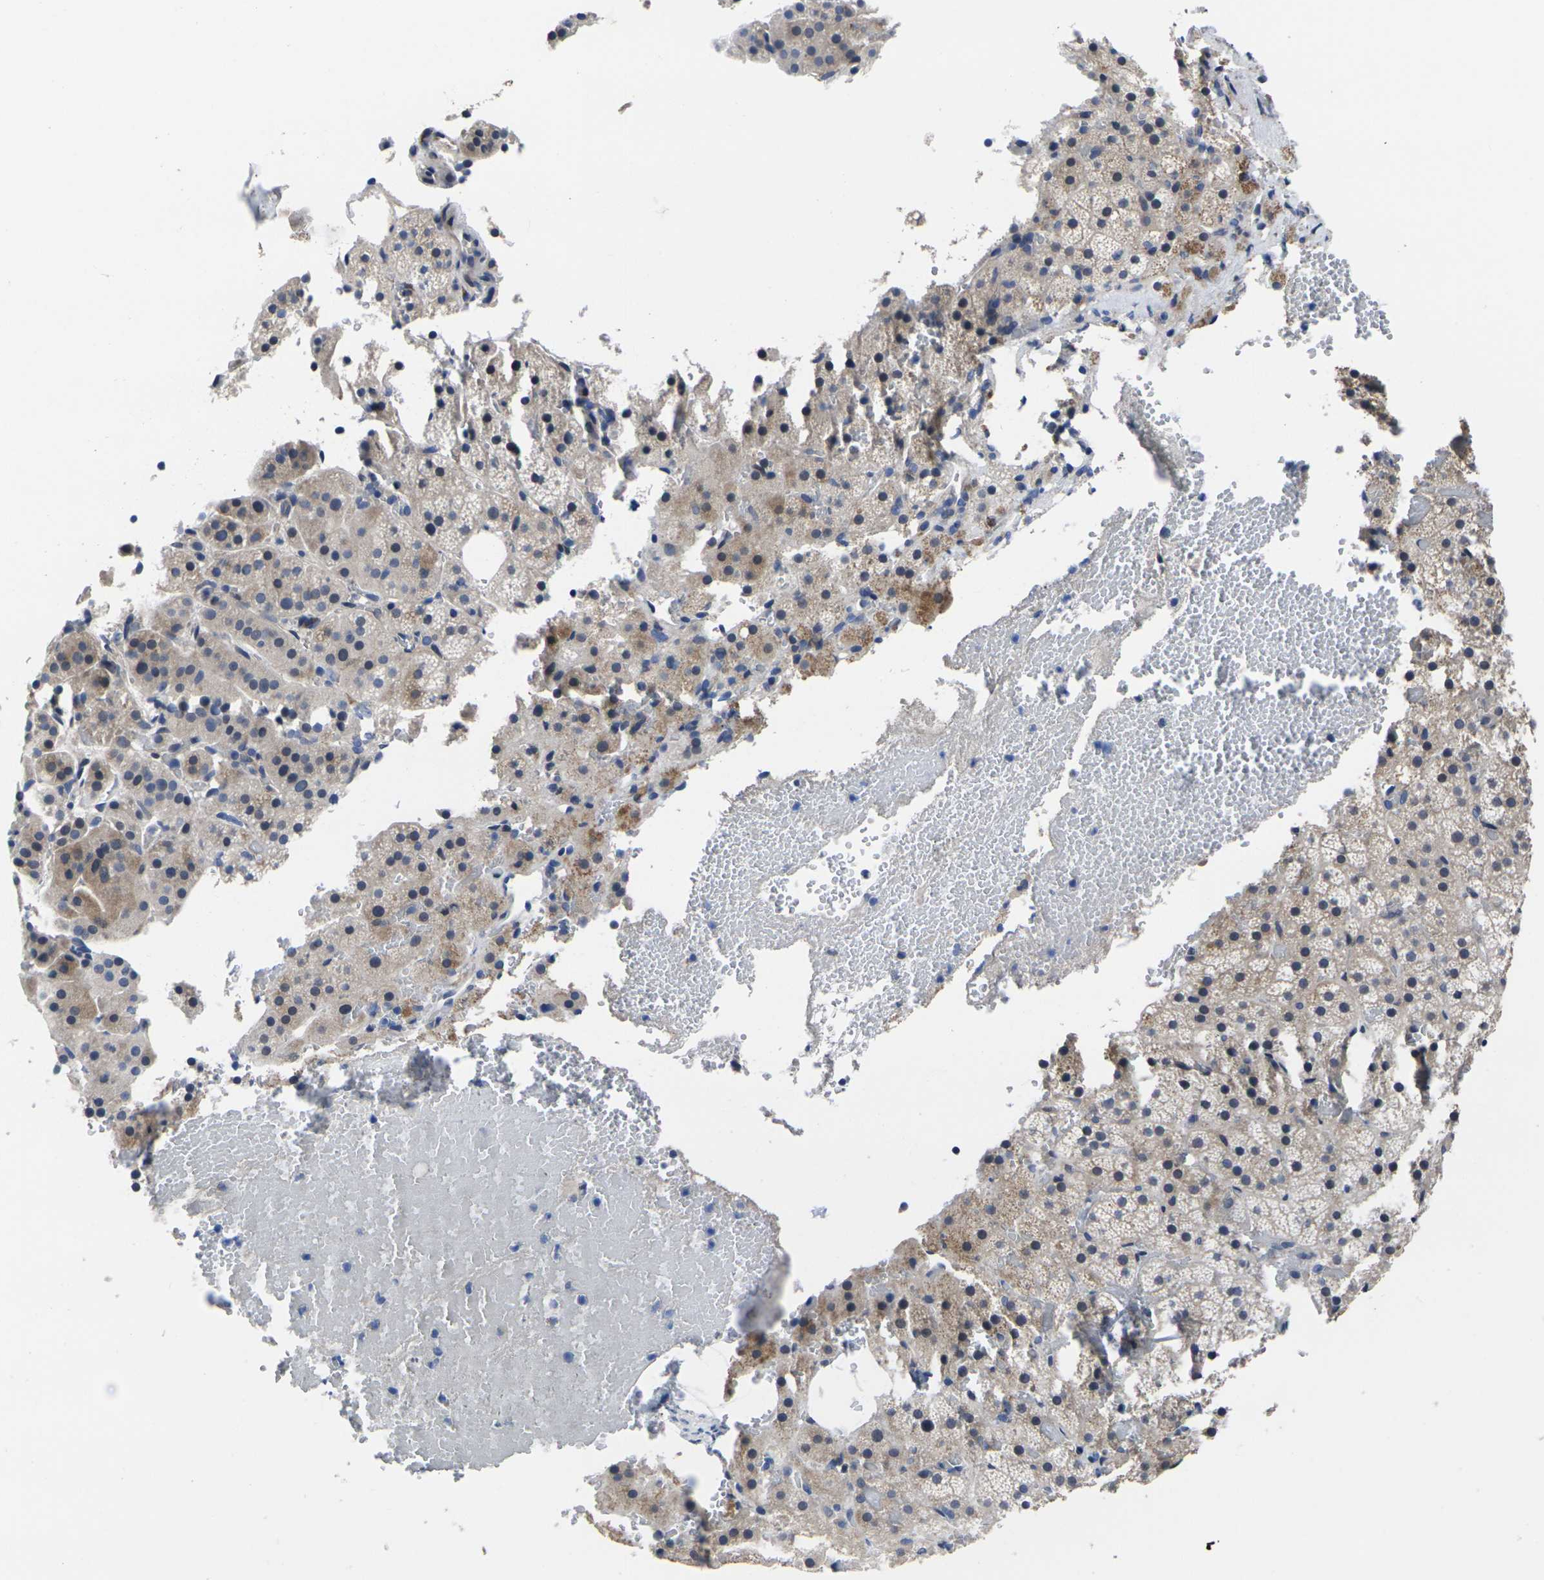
{"staining": {"intensity": "moderate", "quantity": "<25%", "location": "cytoplasmic/membranous"}, "tissue": "adrenal gland", "cell_type": "Glandular cells", "image_type": "normal", "snomed": [{"axis": "morphology", "description": "Normal tissue, NOS"}, {"axis": "topography", "description": "Adrenal gland"}], "caption": "Glandular cells show moderate cytoplasmic/membranous expression in about <25% of cells in unremarkable adrenal gland. (brown staining indicates protein expression, while blue staining denotes nuclei).", "gene": "CYP2C8", "patient": {"sex": "female", "age": 59}}